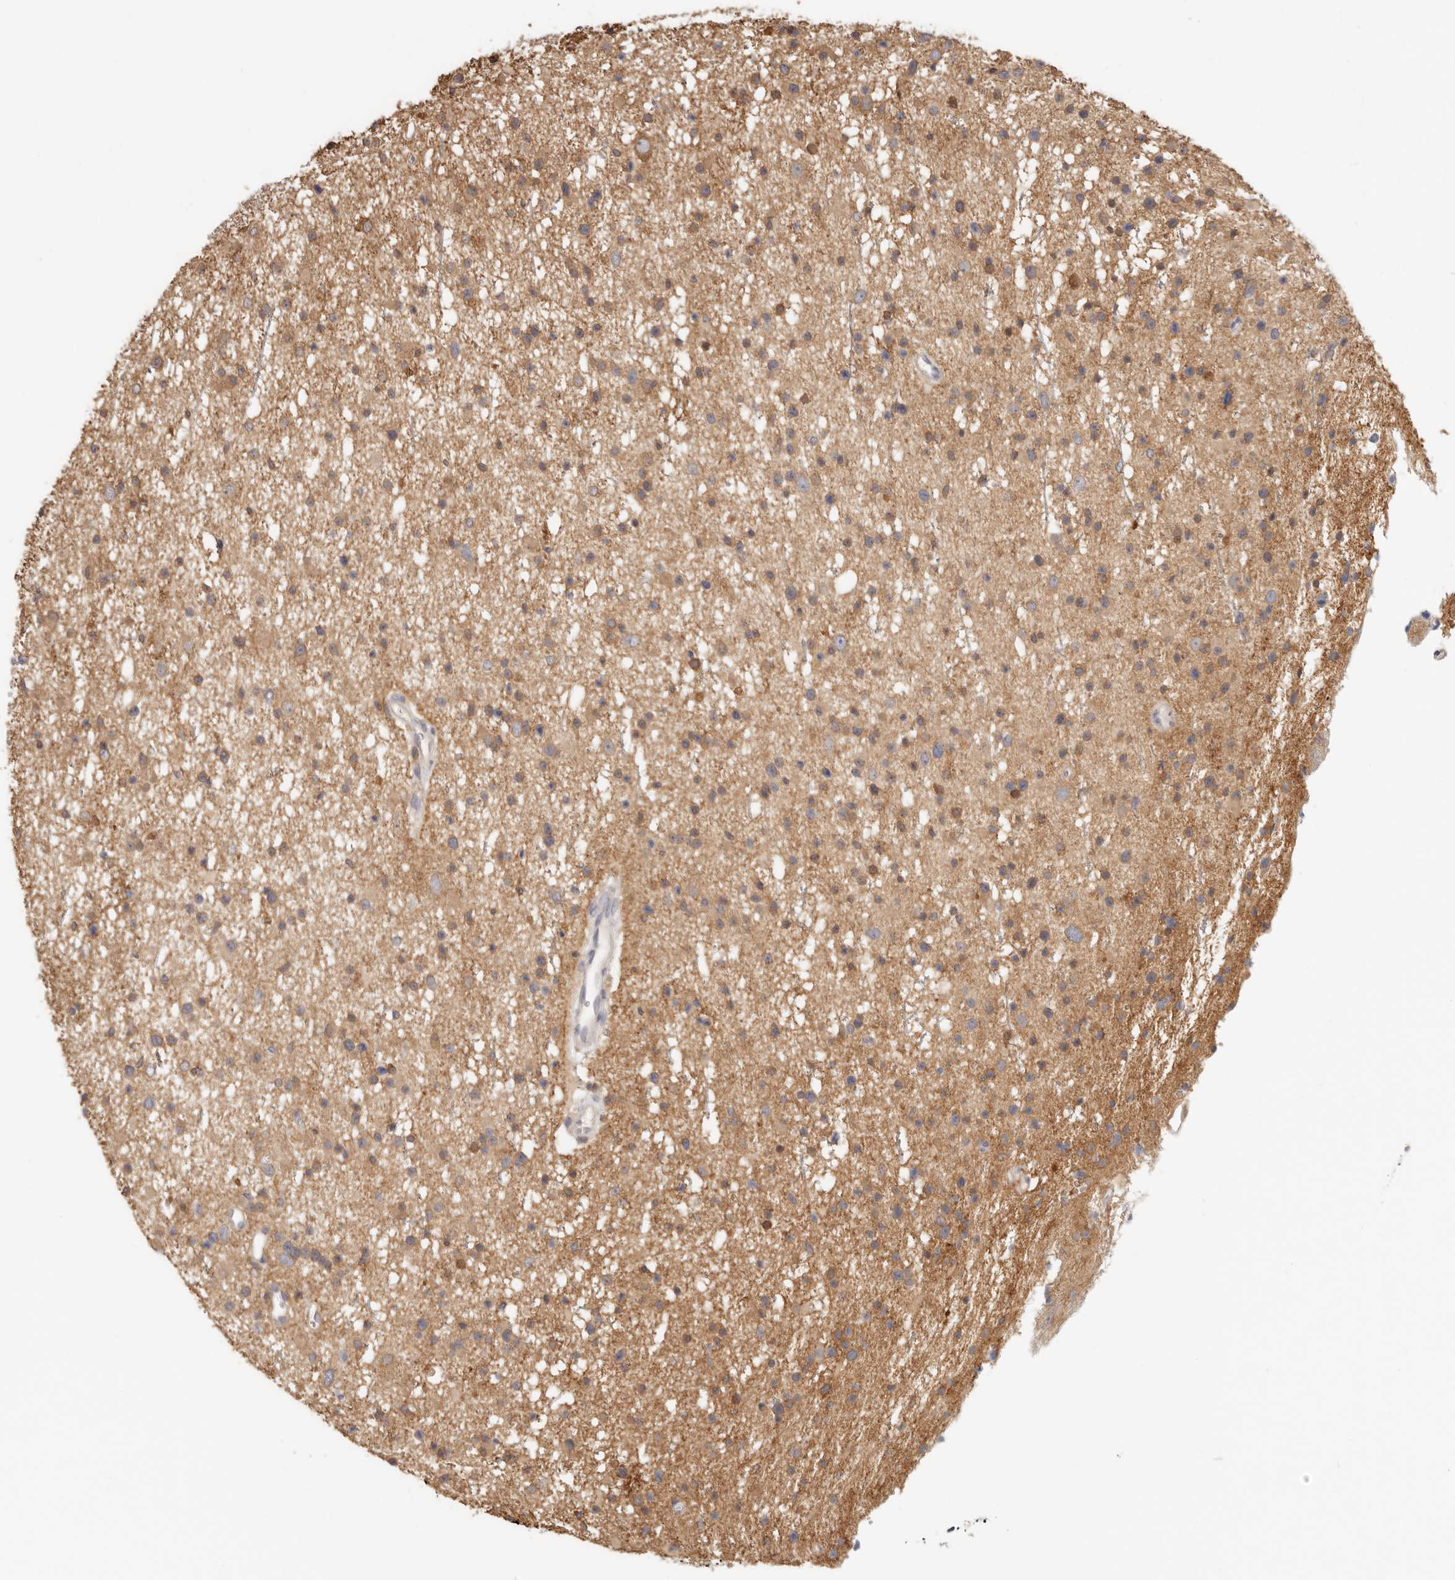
{"staining": {"intensity": "moderate", "quantity": ">75%", "location": "cytoplasmic/membranous"}, "tissue": "glioma", "cell_type": "Tumor cells", "image_type": "cancer", "snomed": [{"axis": "morphology", "description": "Glioma, malignant, Low grade"}, {"axis": "topography", "description": "Cerebral cortex"}], "caption": "DAB immunohistochemical staining of human glioma demonstrates moderate cytoplasmic/membranous protein staining in approximately >75% of tumor cells.", "gene": "CSK", "patient": {"sex": "female", "age": 39}}